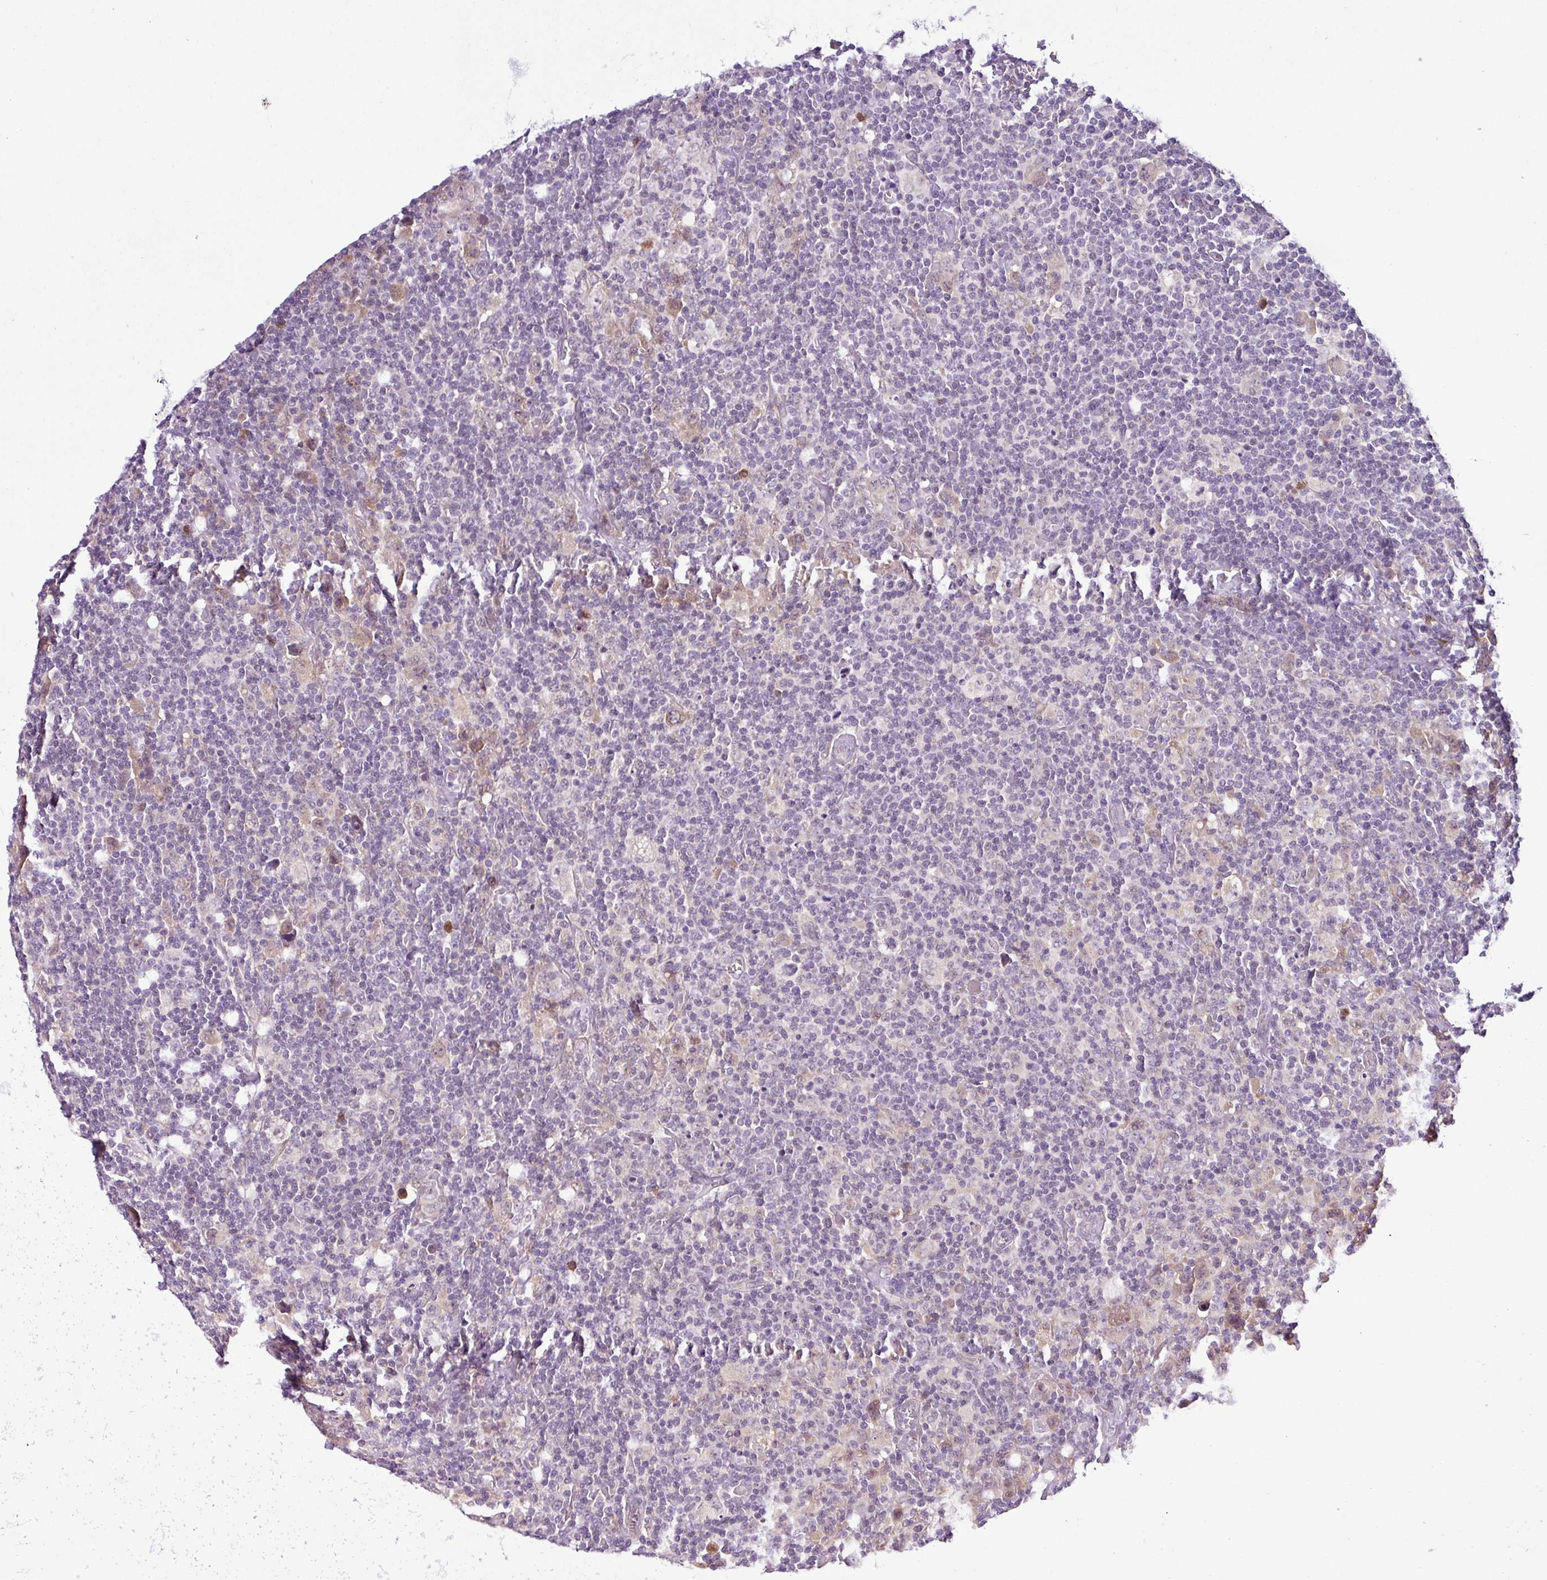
{"staining": {"intensity": "negative", "quantity": "none", "location": "none"}, "tissue": "lymphoma", "cell_type": "Tumor cells", "image_type": "cancer", "snomed": [{"axis": "morphology", "description": "Hodgkin's disease, NOS"}, {"axis": "topography", "description": "Lymph node"}], "caption": "Tumor cells are negative for brown protein staining in Hodgkin's disease.", "gene": "TONSL", "patient": {"sex": "female", "age": 18}}